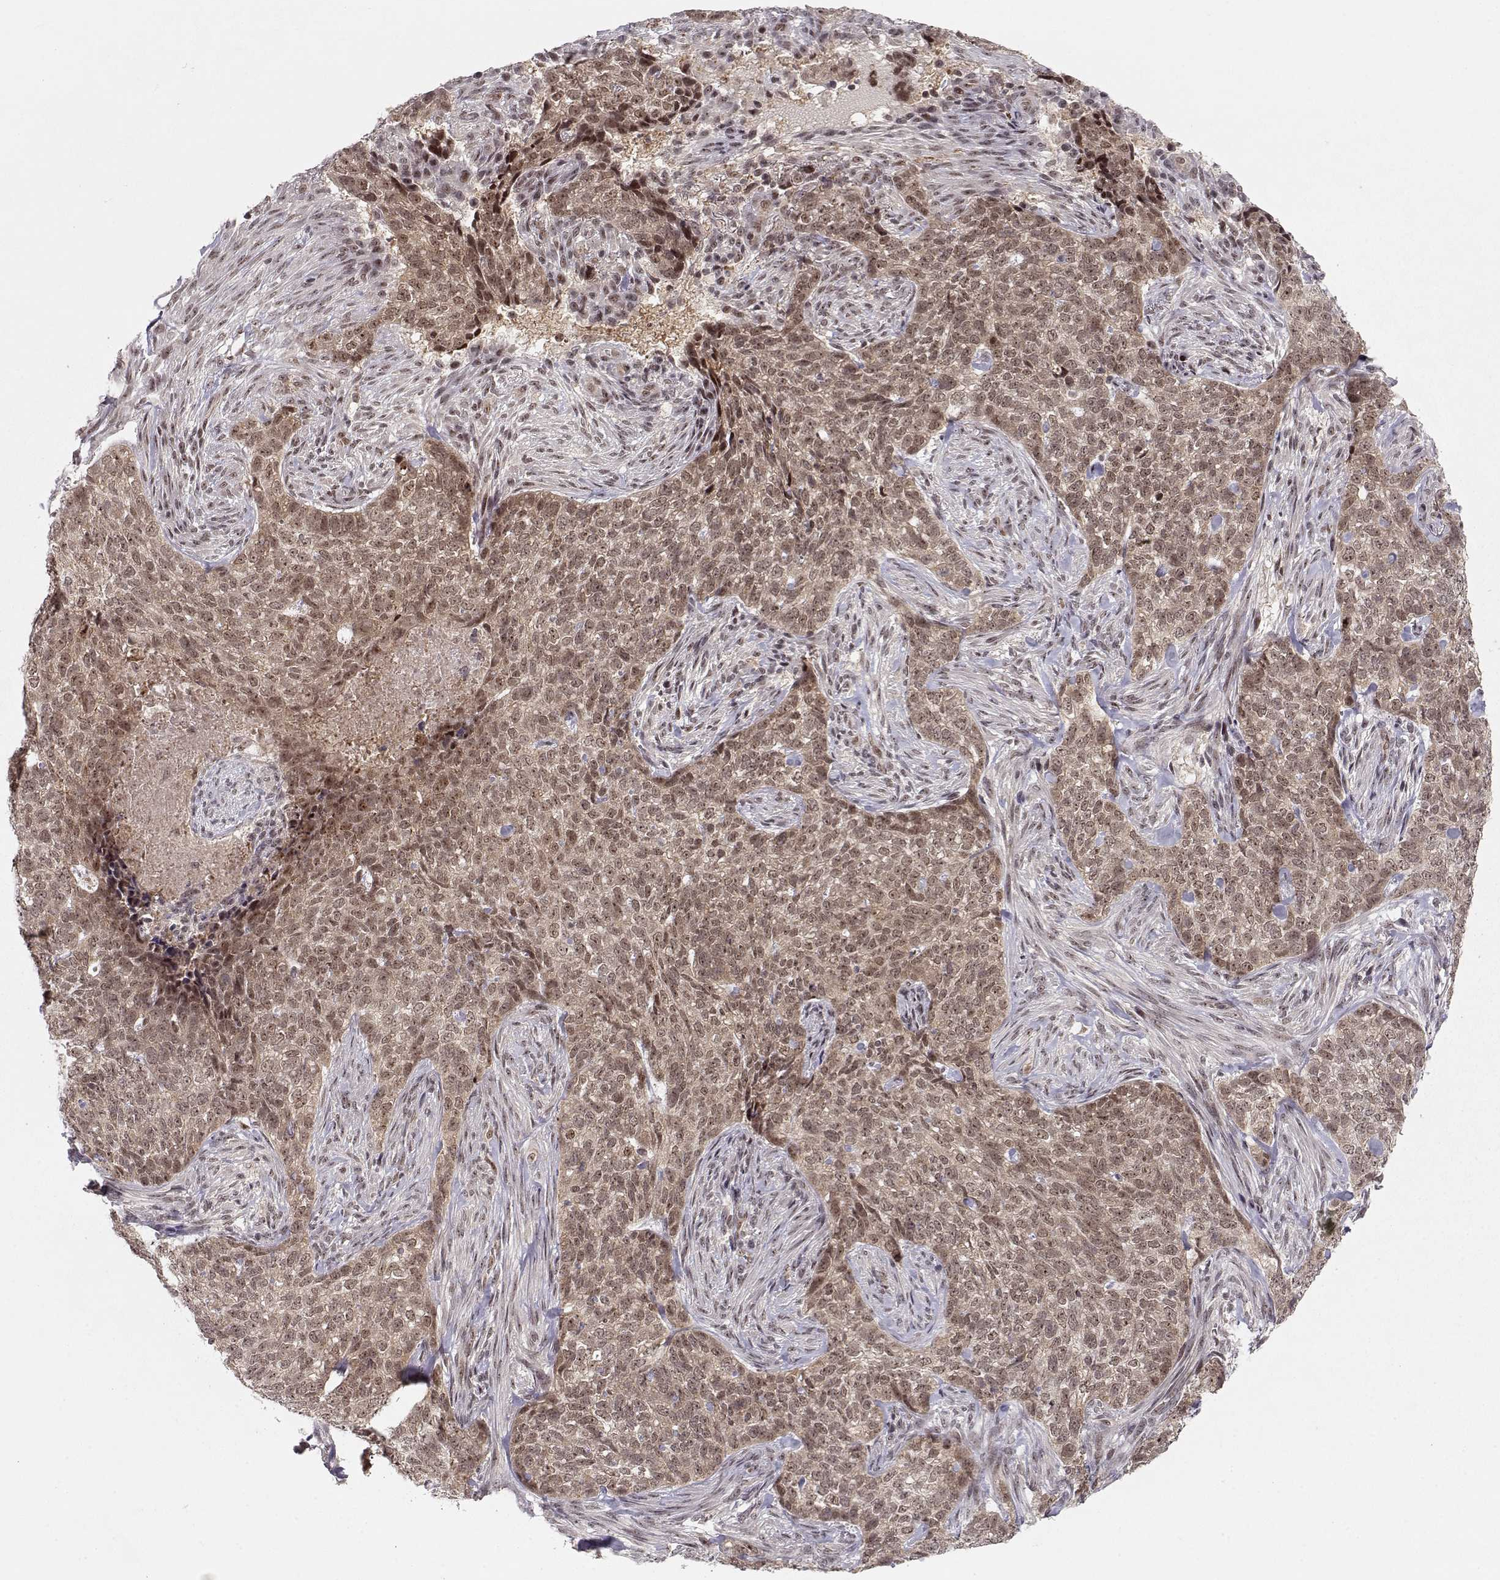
{"staining": {"intensity": "weak", "quantity": ">75%", "location": "cytoplasmic/membranous,nuclear"}, "tissue": "skin cancer", "cell_type": "Tumor cells", "image_type": "cancer", "snomed": [{"axis": "morphology", "description": "Basal cell carcinoma"}, {"axis": "topography", "description": "Skin"}], "caption": "Weak cytoplasmic/membranous and nuclear protein positivity is seen in about >75% of tumor cells in skin cancer (basal cell carcinoma).", "gene": "CSNK2A1", "patient": {"sex": "female", "age": 69}}